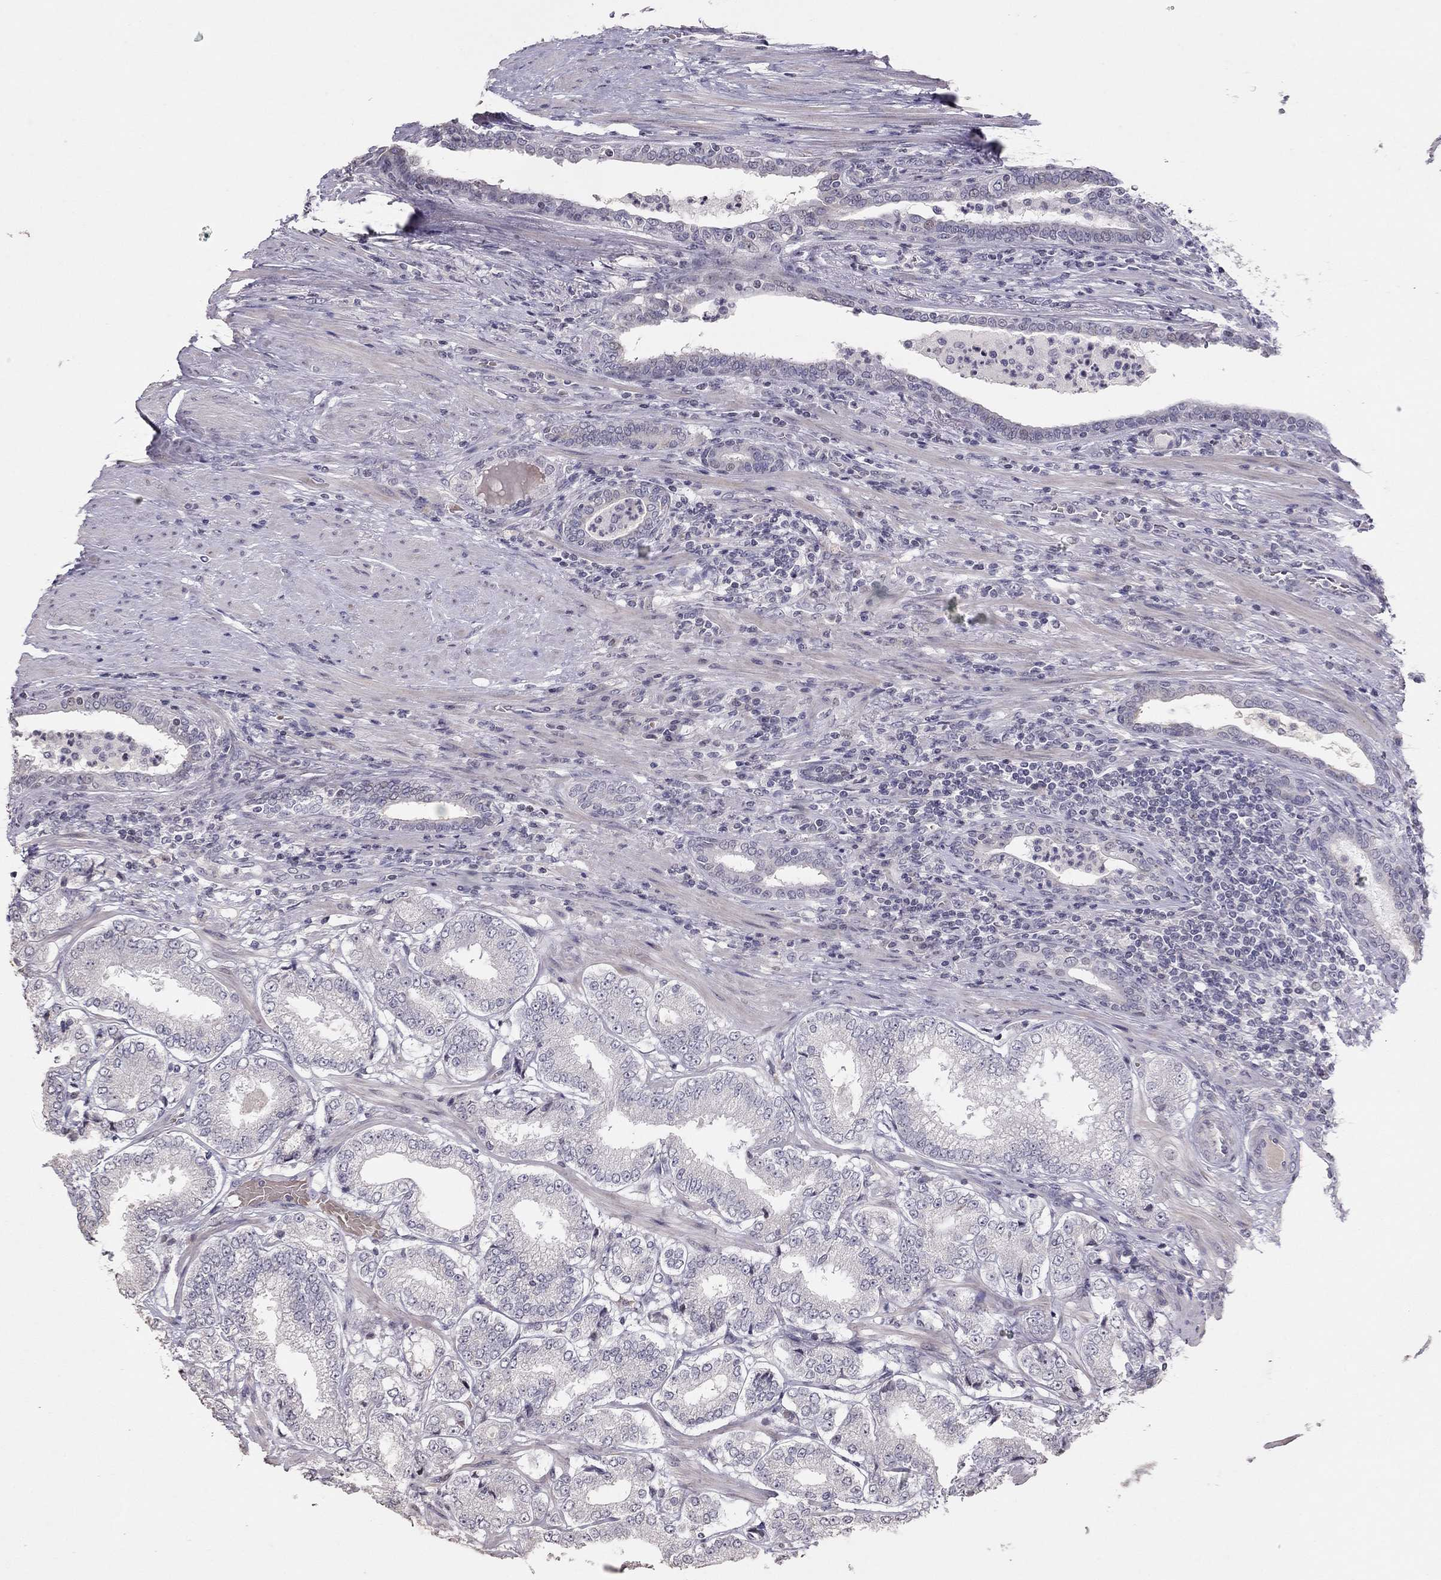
{"staining": {"intensity": "negative", "quantity": "none", "location": "none"}, "tissue": "prostate cancer", "cell_type": "Tumor cells", "image_type": "cancer", "snomed": [{"axis": "morphology", "description": "Adenocarcinoma, NOS"}, {"axis": "topography", "description": "Prostate"}], "caption": "High magnification brightfield microscopy of prostate adenocarcinoma stained with DAB (3,3'-diaminobenzidine) (brown) and counterstained with hematoxylin (blue): tumor cells show no significant expression. (DAB (3,3'-diaminobenzidine) immunohistochemistry visualized using brightfield microscopy, high magnification).", "gene": "TSHB", "patient": {"sex": "male", "age": 65}}